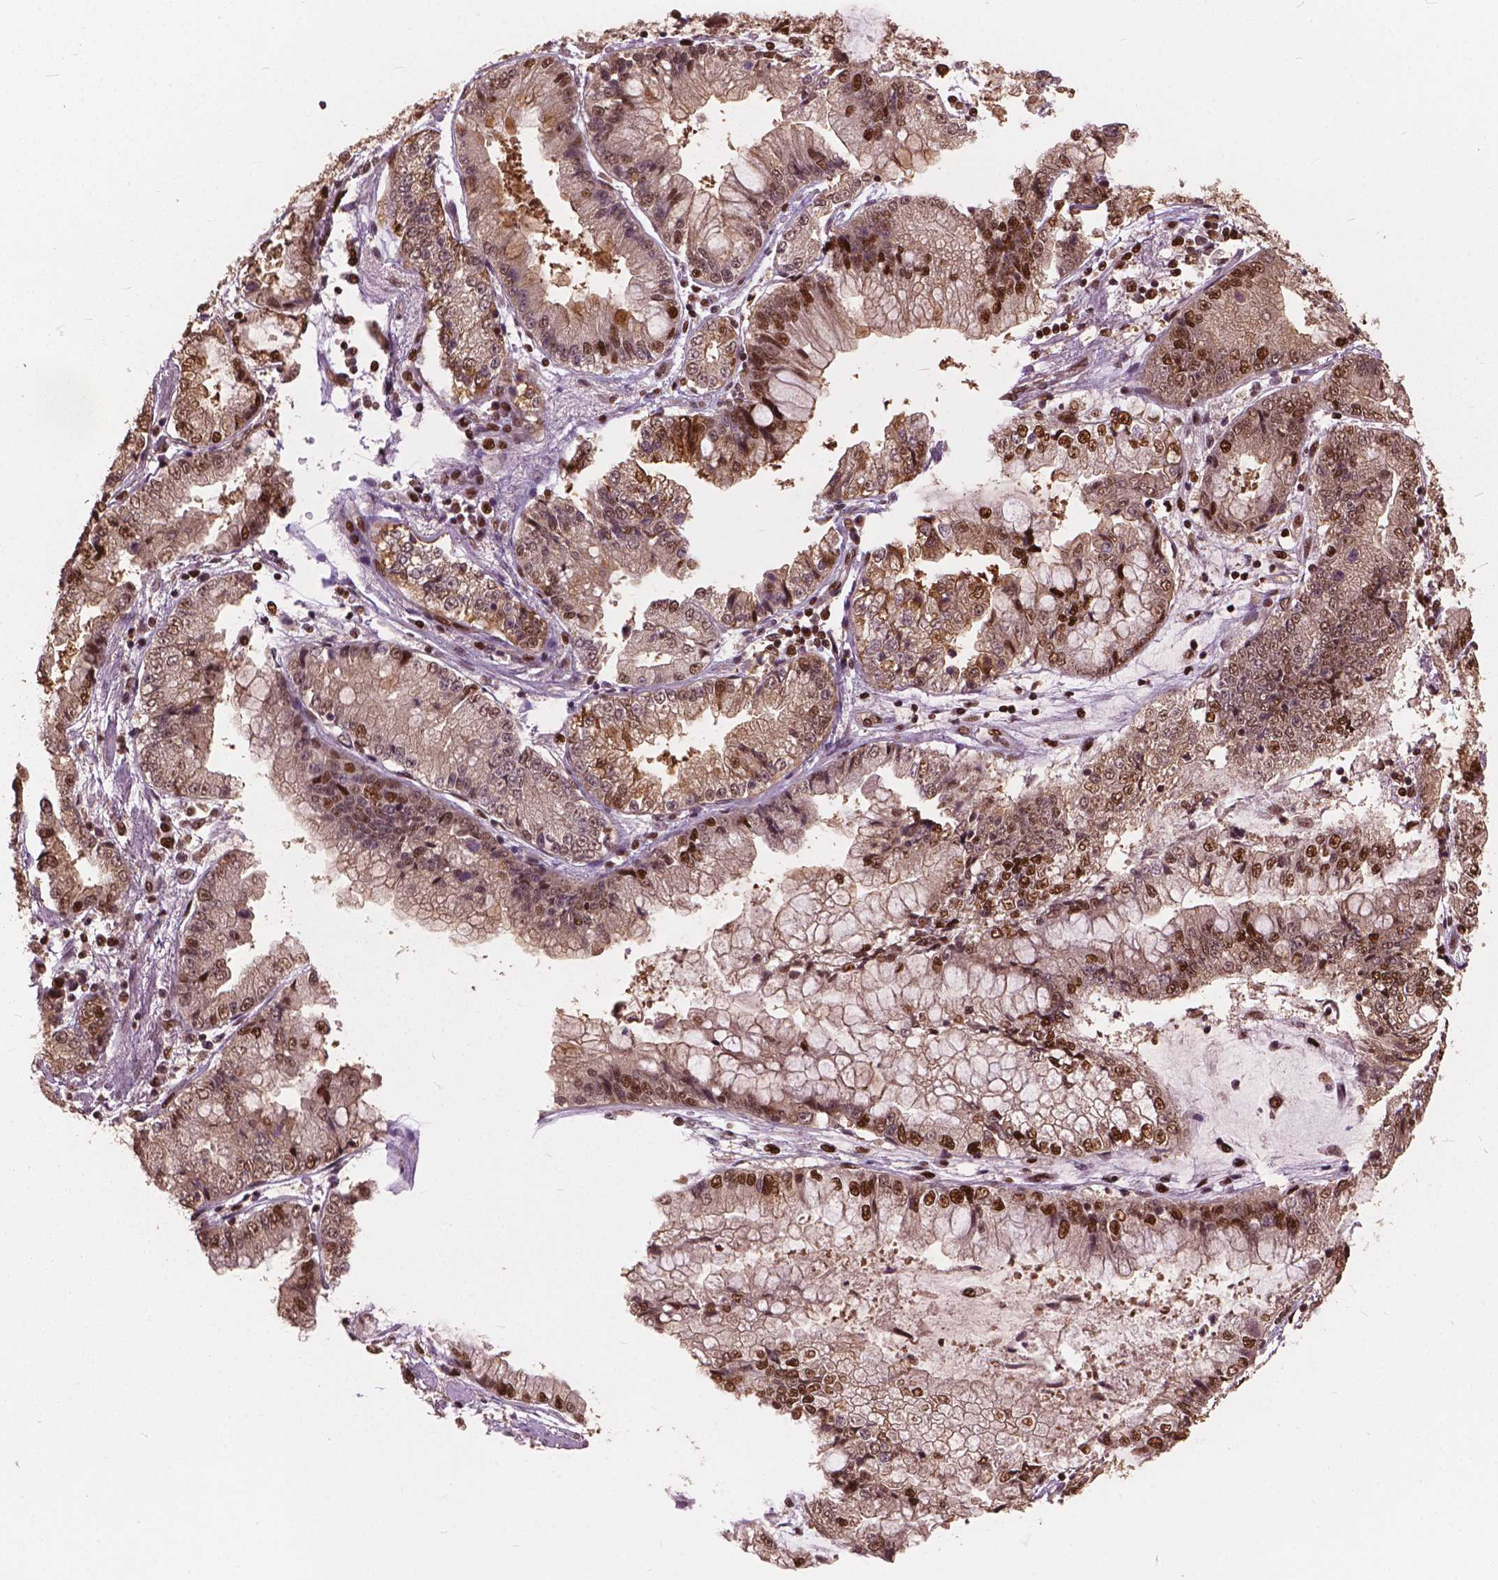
{"staining": {"intensity": "moderate", "quantity": ">75%", "location": "nuclear"}, "tissue": "stomach cancer", "cell_type": "Tumor cells", "image_type": "cancer", "snomed": [{"axis": "morphology", "description": "Adenocarcinoma, NOS"}, {"axis": "topography", "description": "Stomach, upper"}], "caption": "Human stomach adenocarcinoma stained with a protein marker exhibits moderate staining in tumor cells.", "gene": "ANP32B", "patient": {"sex": "female", "age": 74}}